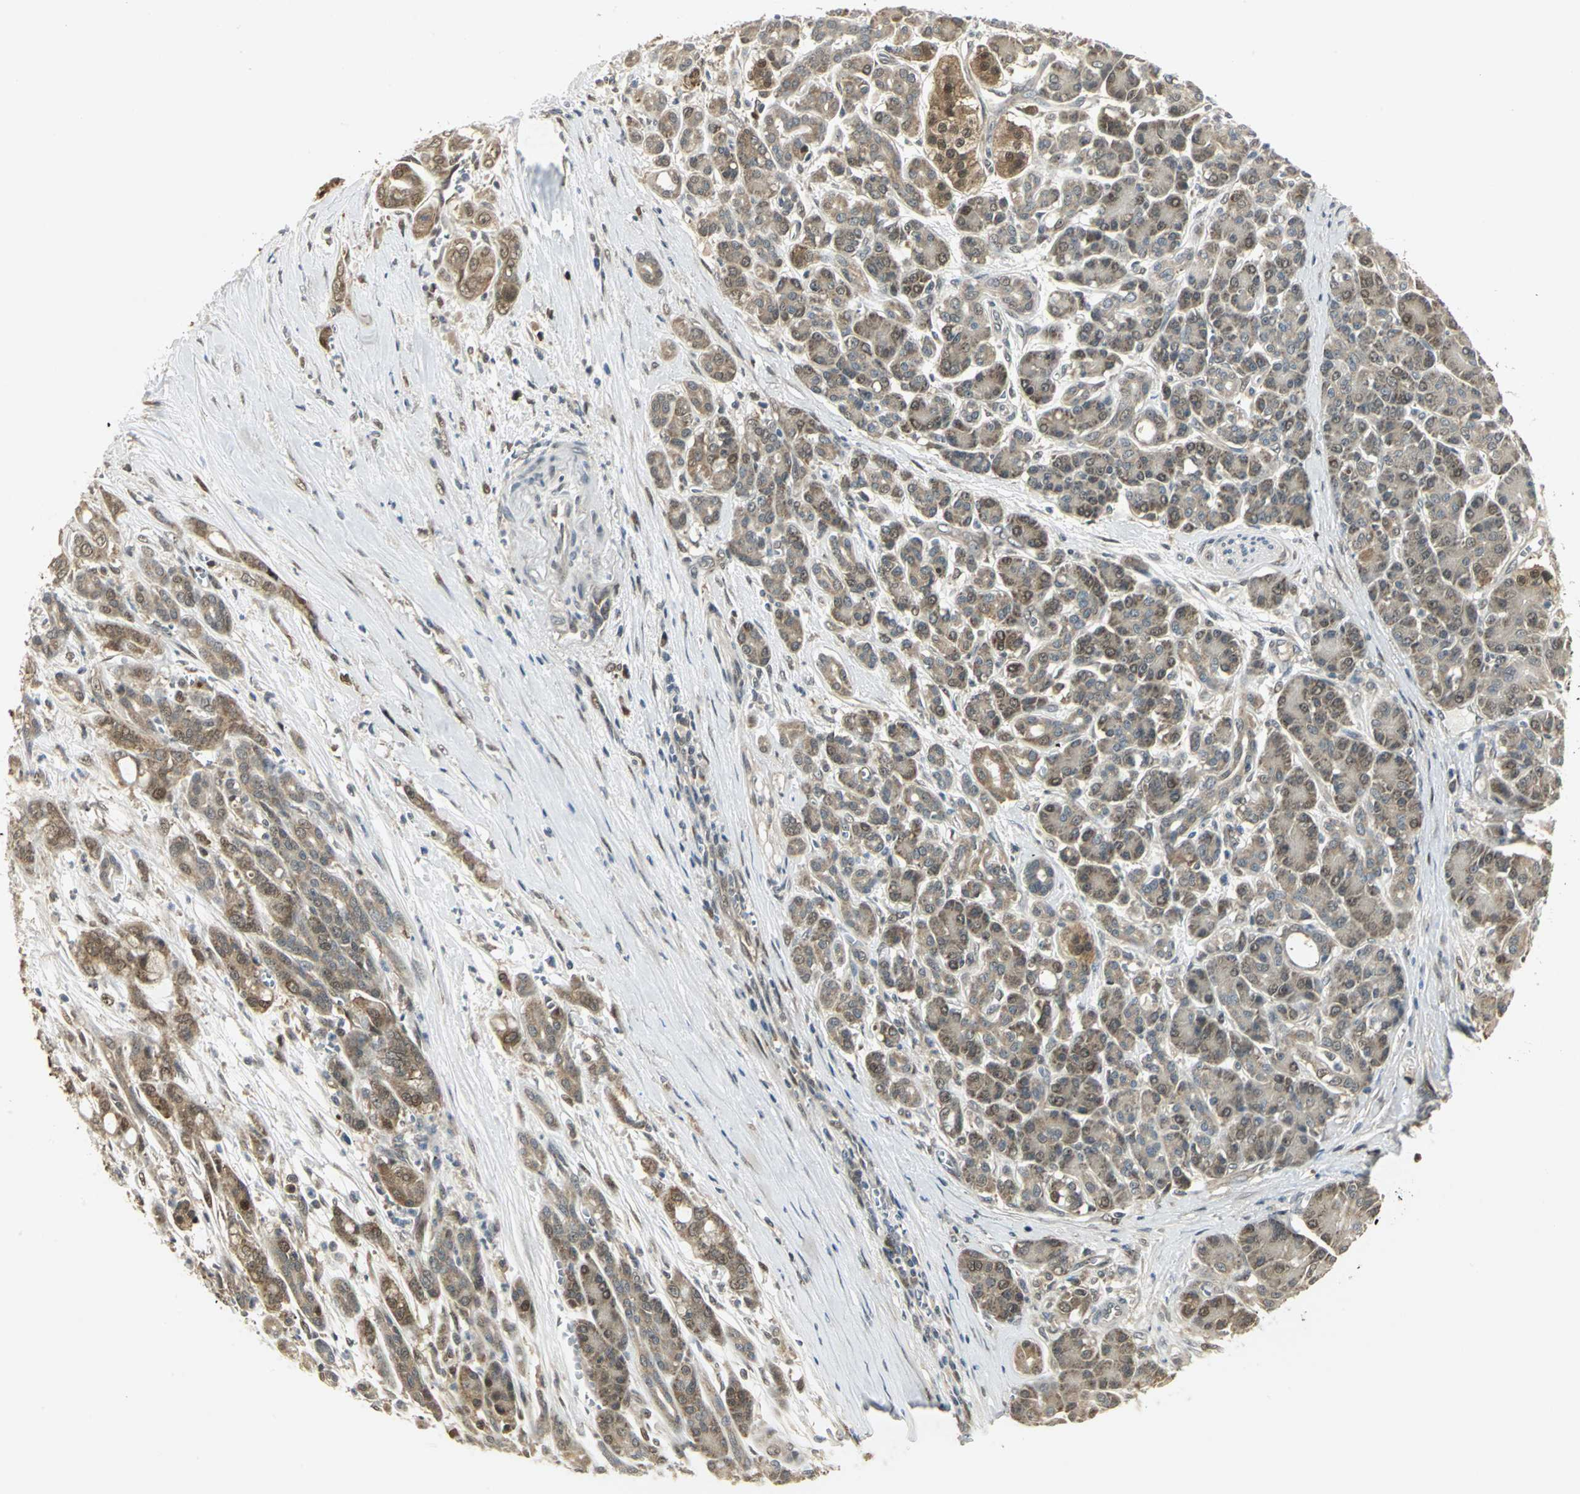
{"staining": {"intensity": "moderate", "quantity": ">75%", "location": "cytoplasmic/membranous,nuclear"}, "tissue": "pancreatic cancer", "cell_type": "Tumor cells", "image_type": "cancer", "snomed": [{"axis": "morphology", "description": "Adenocarcinoma, NOS"}, {"axis": "topography", "description": "Pancreas"}], "caption": "A photomicrograph showing moderate cytoplasmic/membranous and nuclear expression in about >75% of tumor cells in pancreatic cancer, as visualized by brown immunohistochemical staining.", "gene": "PSMC4", "patient": {"sex": "male", "age": 59}}